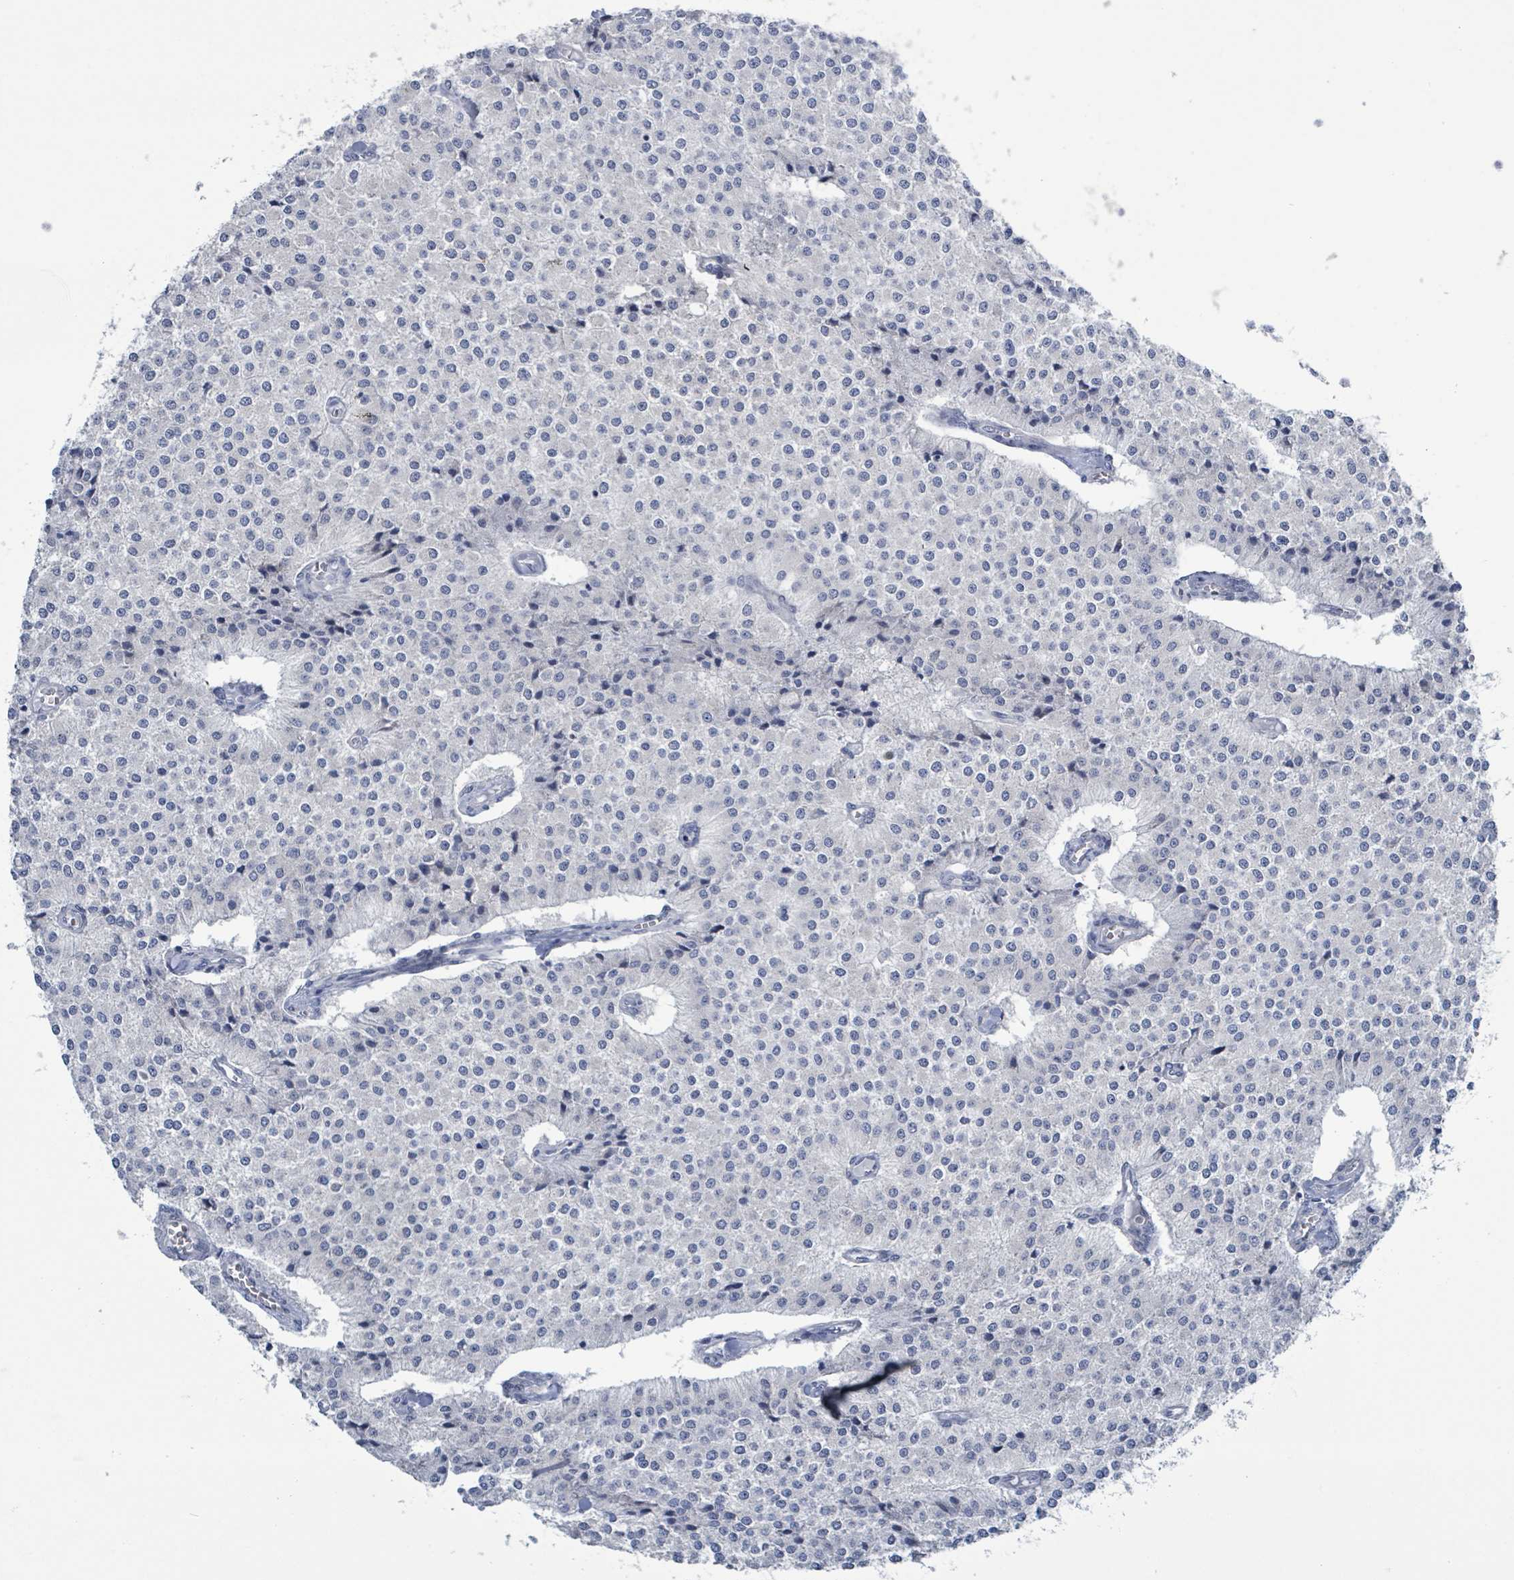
{"staining": {"intensity": "negative", "quantity": "none", "location": "none"}, "tissue": "carcinoid", "cell_type": "Tumor cells", "image_type": "cancer", "snomed": [{"axis": "morphology", "description": "Carcinoid, malignant, NOS"}, {"axis": "topography", "description": "Colon"}], "caption": "There is no significant expression in tumor cells of malignant carcinoid.", "gene": "DGKZ", "patient": {"sex": "female", "age": 52}}